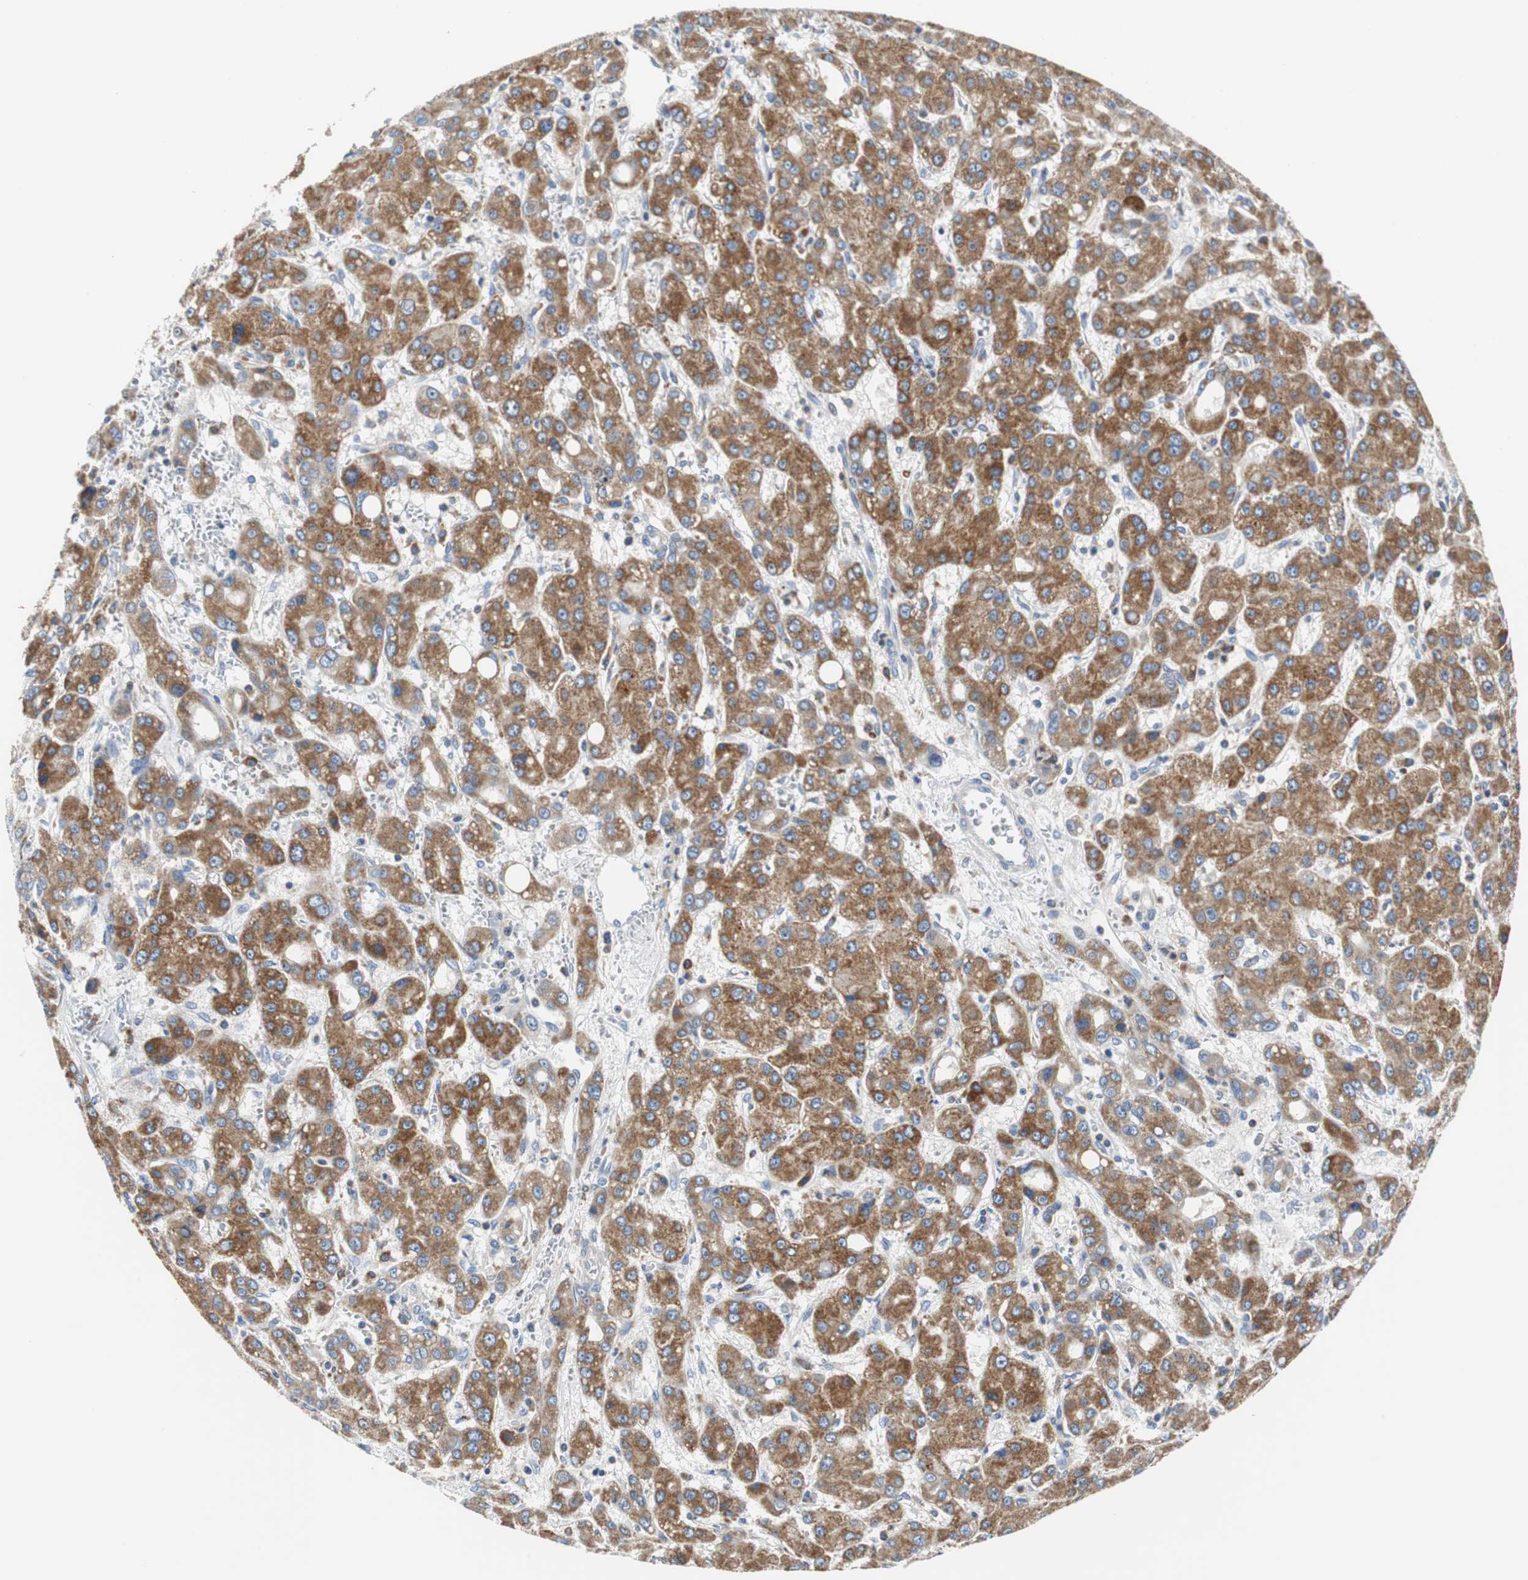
{"staining": {"intensity": "strong", "quantity": ">75%", "location": "cytoplasmic/membranous"}, "tissue": "liver cancer", "cell_type": "Tumor cells", "image_type": "cancer", "snomed": [{"axis": "morphology", "description": "Carcinoma, Hepatocellular, NOS"}, {"axis": "topography", "description": "Liver"}], "caption": "Protein expression analysis of human liver cancer reveals strong cytoplasmic/membranous positivity in about >75% of tumor cells. The staining was performed using DAB, with brown indicating positive protein expression. Nuclei are stained blue with hematoxylin.", "gene": "VAMP8", "patient": {"sex": "male", "age": 55}}